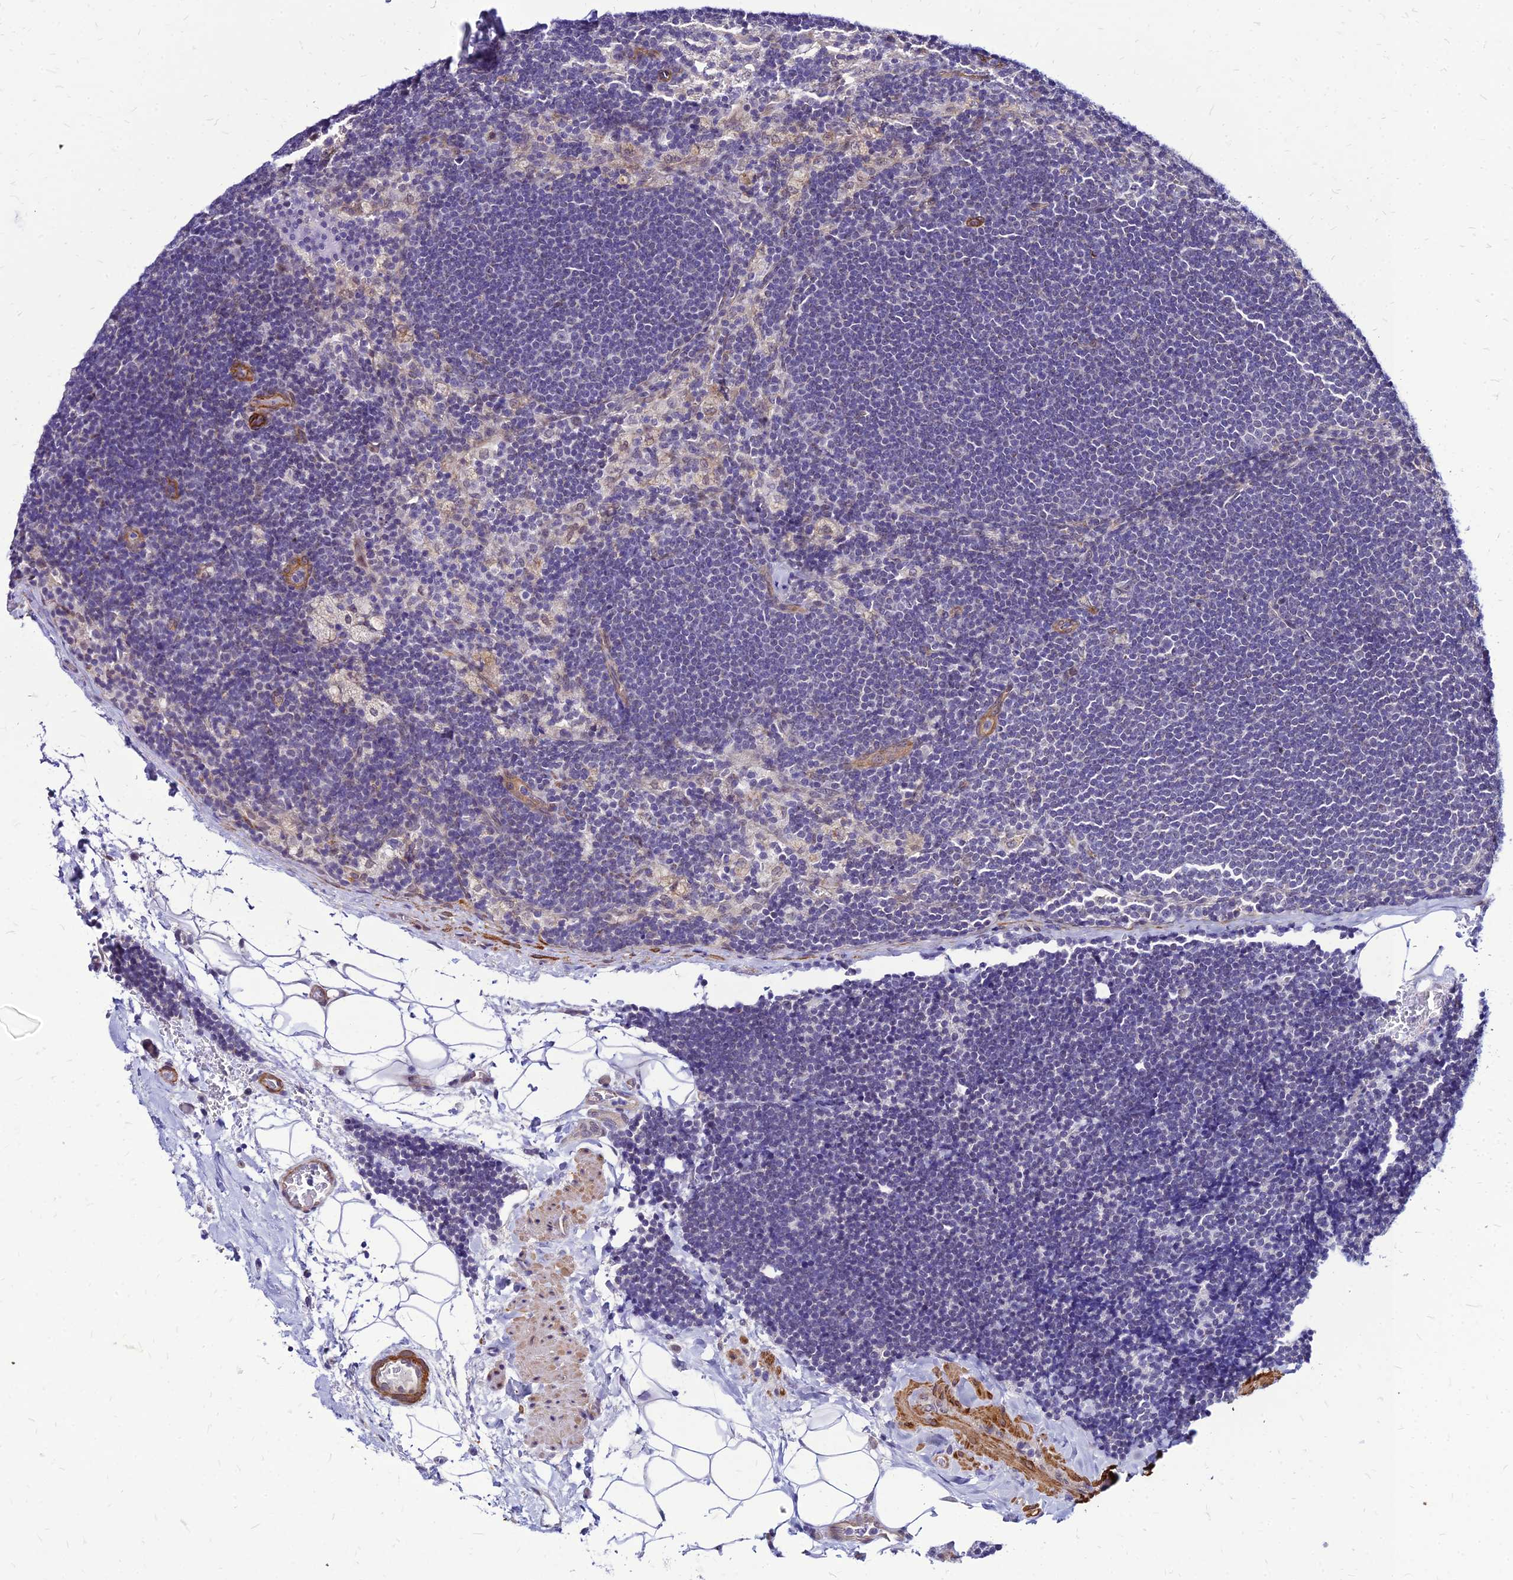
{"staining": {"intensity": "negative", "quantity": "none", "location": "none"}, "tissue": "lymph node", "cell_type": "Non-germinal center cells", "image_type": "normal", "snomed": [{"axis": "morphology", "description": "Normal tissue, NOS"}, {"axis": "topography", "description": "Lymph node"}], "caption": "An image of human lymph node is negative for staining in non-germinal center cells. (Stains: DAB (3,3'-diaminobenzidine) IHC with hematoxylin counter stain, Microscopy: brightfield microscopy at high magnification).", "gene": "YEATS2", "patient": {"sex": "male", "age": 24}}